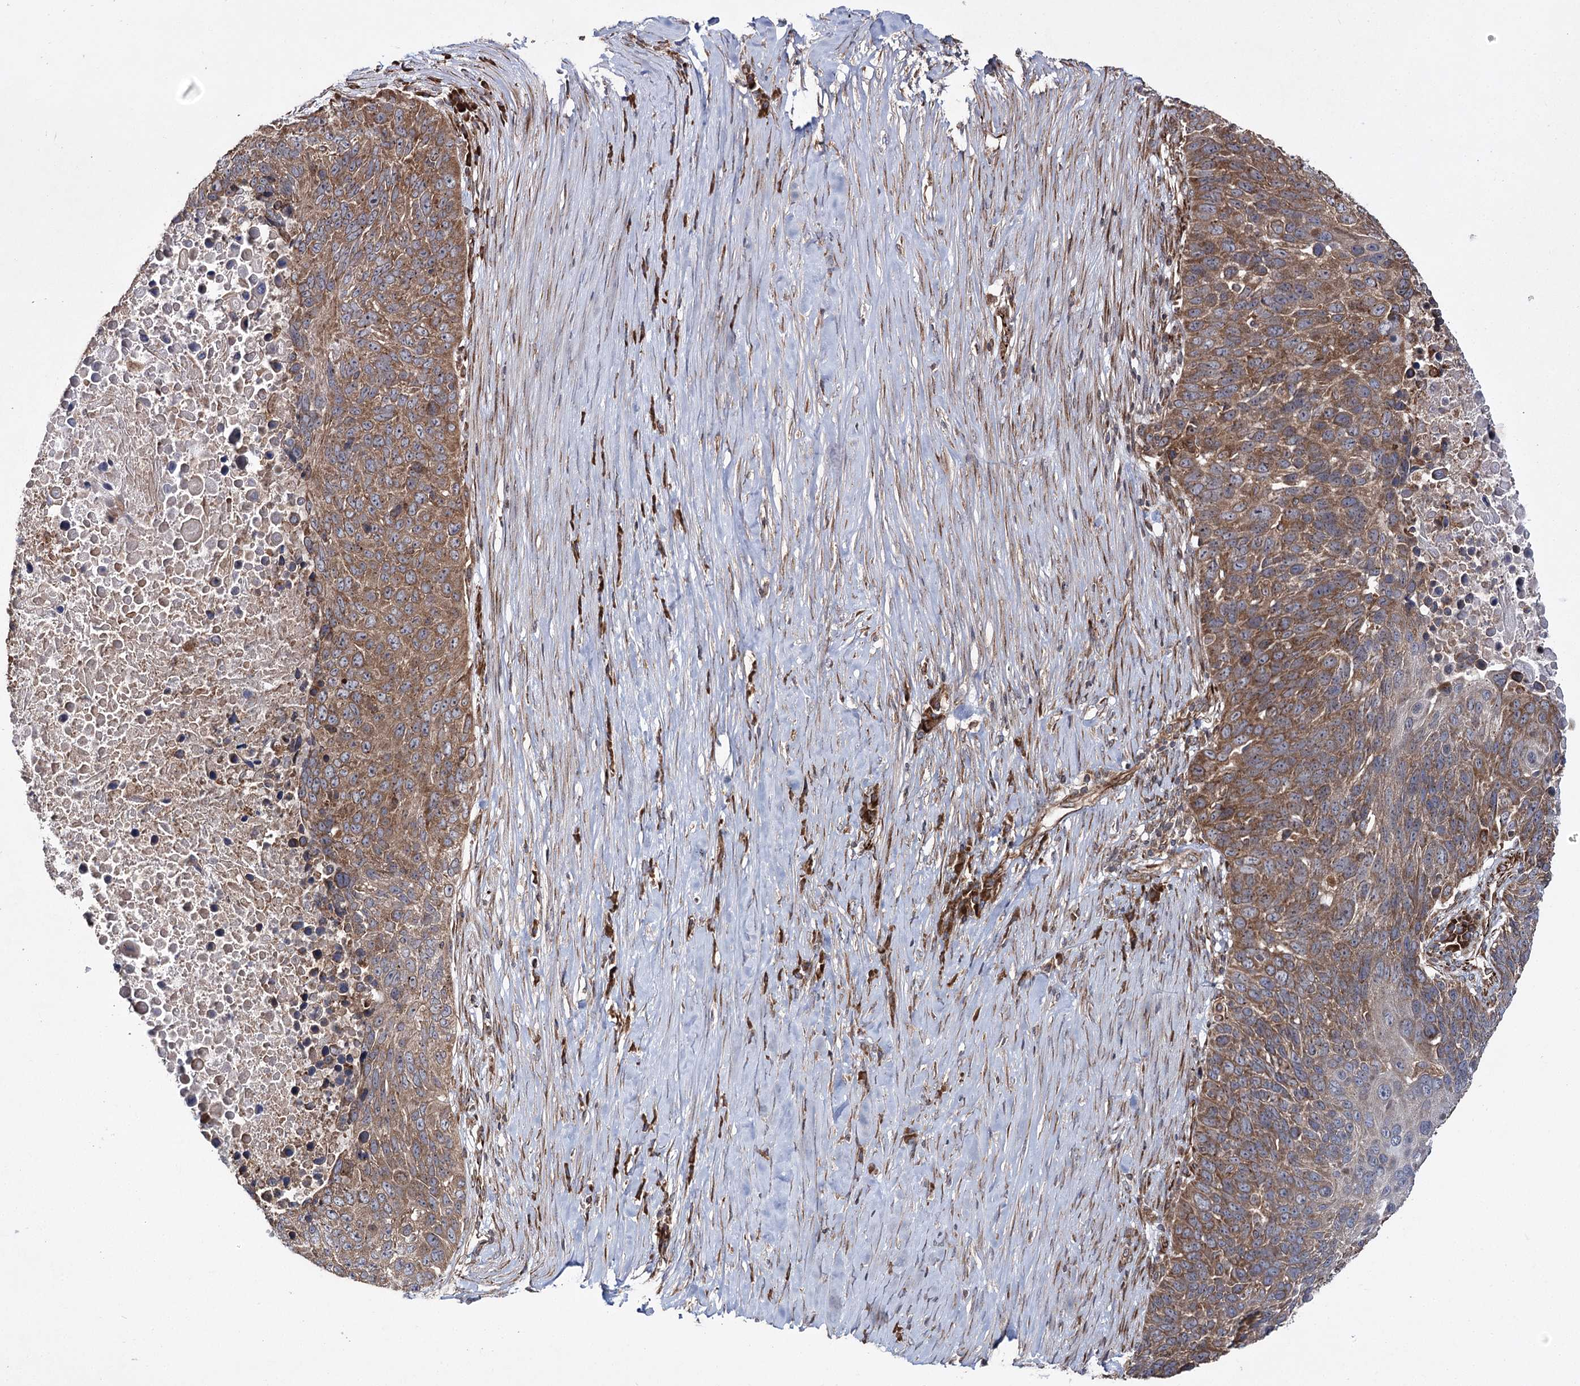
{"staining": {"intensity": "moderate", "quantity": ">75%", "location": "cytoplasmic/membranous"}, "tissue": "lung cancer", "cell_type": "Tumor cells", "image_type": "cancer", "snomed": [{"axis": "morphology", "description": "Normal tissue, NOS"}, {"axis": "morphology", "description": "Squamous cell carcinoma, NOS"}, {"axis": "topography", "description": "Lymph node"}, {"axis": "topography", "description": "Lung"}], "caption": "Immunohistochemistry (IHC) of human lung cancer (squamous cell carcinoma) reveals medium levels of moderate cytoplasmic/membranous expression in about >75% of tumor cells. (Brightfield microscopy of DAB IHC at high magnification).", "gene": "HECTD2", "patient": {"sex": "male", "age": 66}}